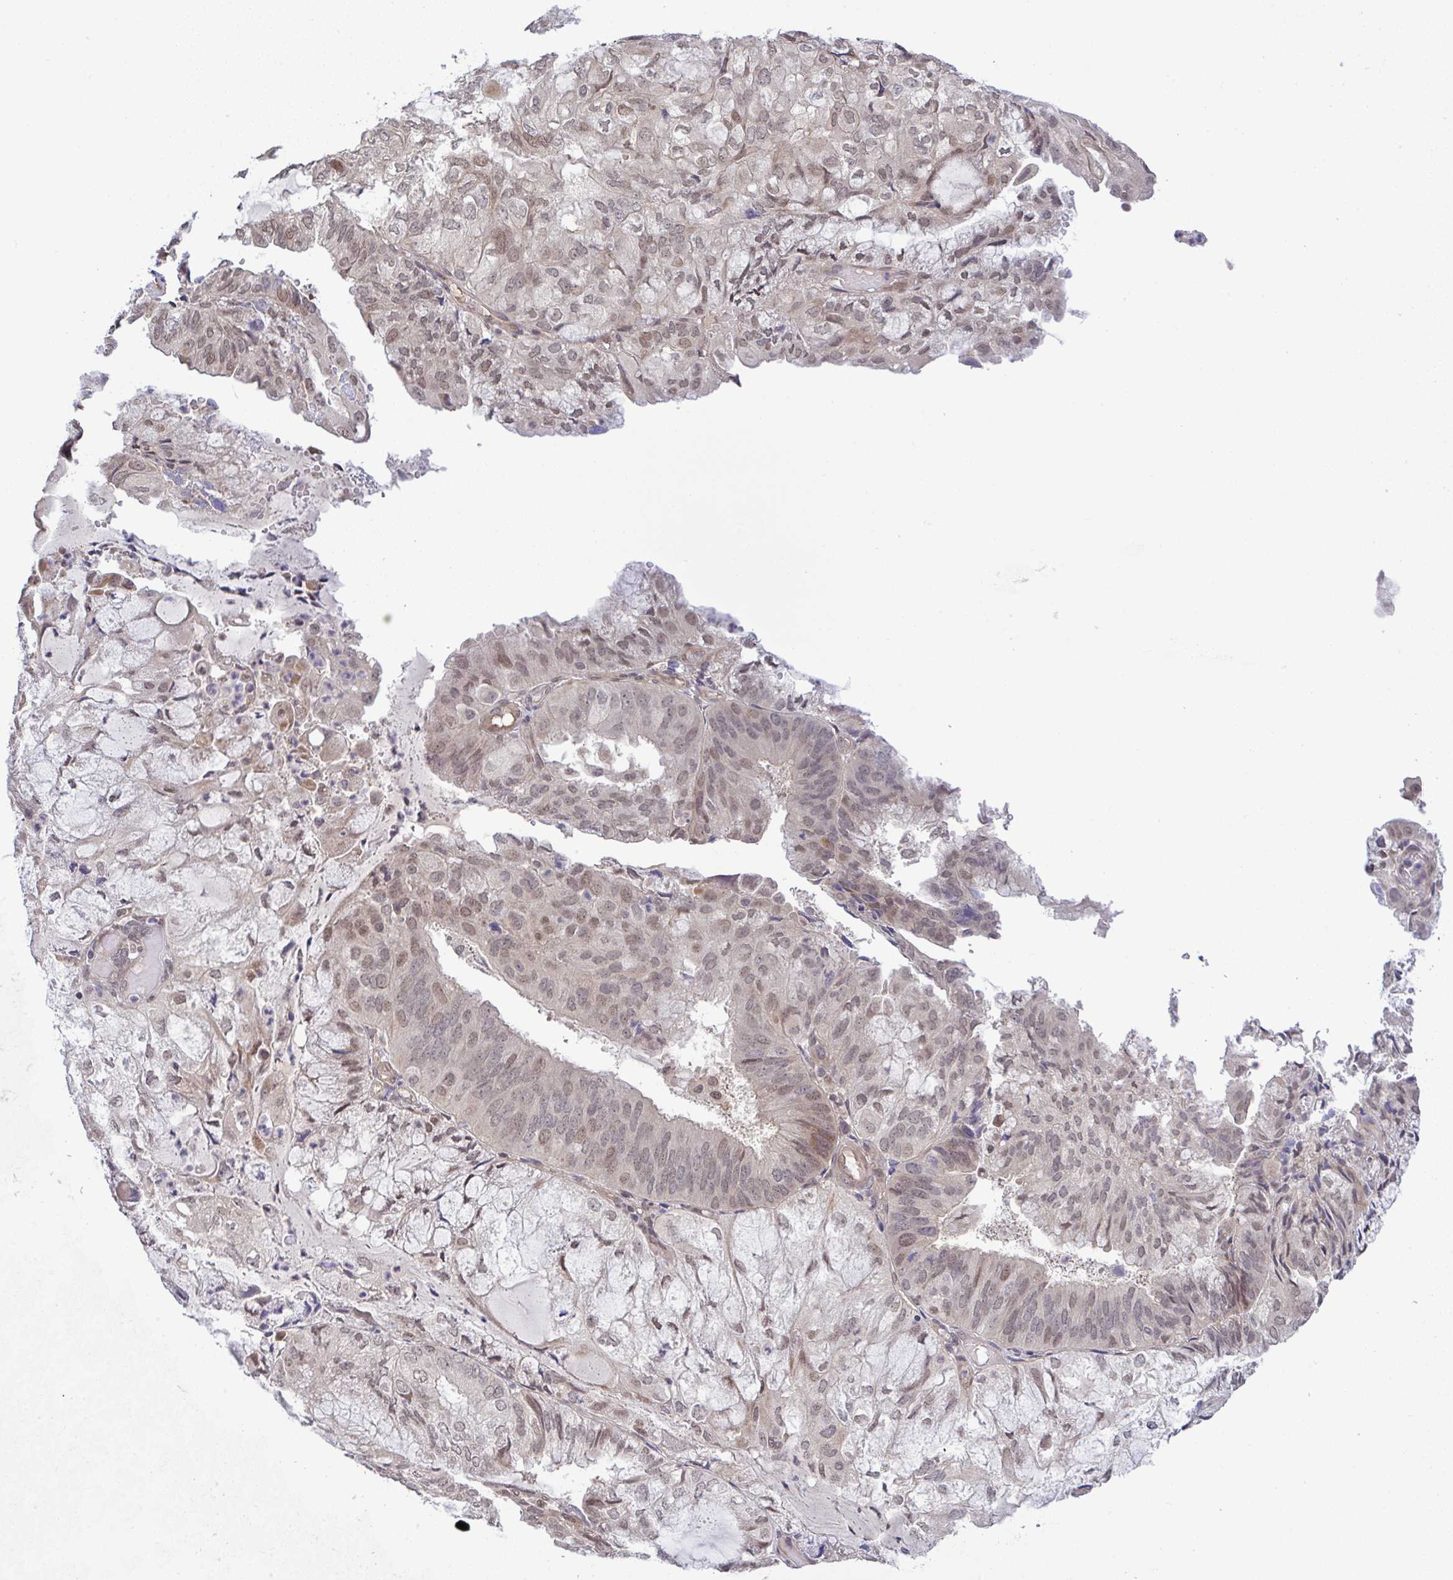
{"staining": {"intensity": "weak", "quantity": "25%-75%", "location": "cytoplasmic/membranous,nuclear"}, "tissue": "endometrial cancer", "cell_type": "Tumor cells", "image_type": "cancer", "snomed": [{"axis": "morphology", "description": "Adenocarcinoma, NOS"}, {"axis": "topography", "description": "Endometrium"}], "caption": "Tumor cells demonstrate low levels of weak cytoplasmic/membranous and nuclear expression in about 25%-75% of cells in endometrial adenocarcinoma.", "gene": "C9orf64", "patient": {"sex": "female", "age": 81}}